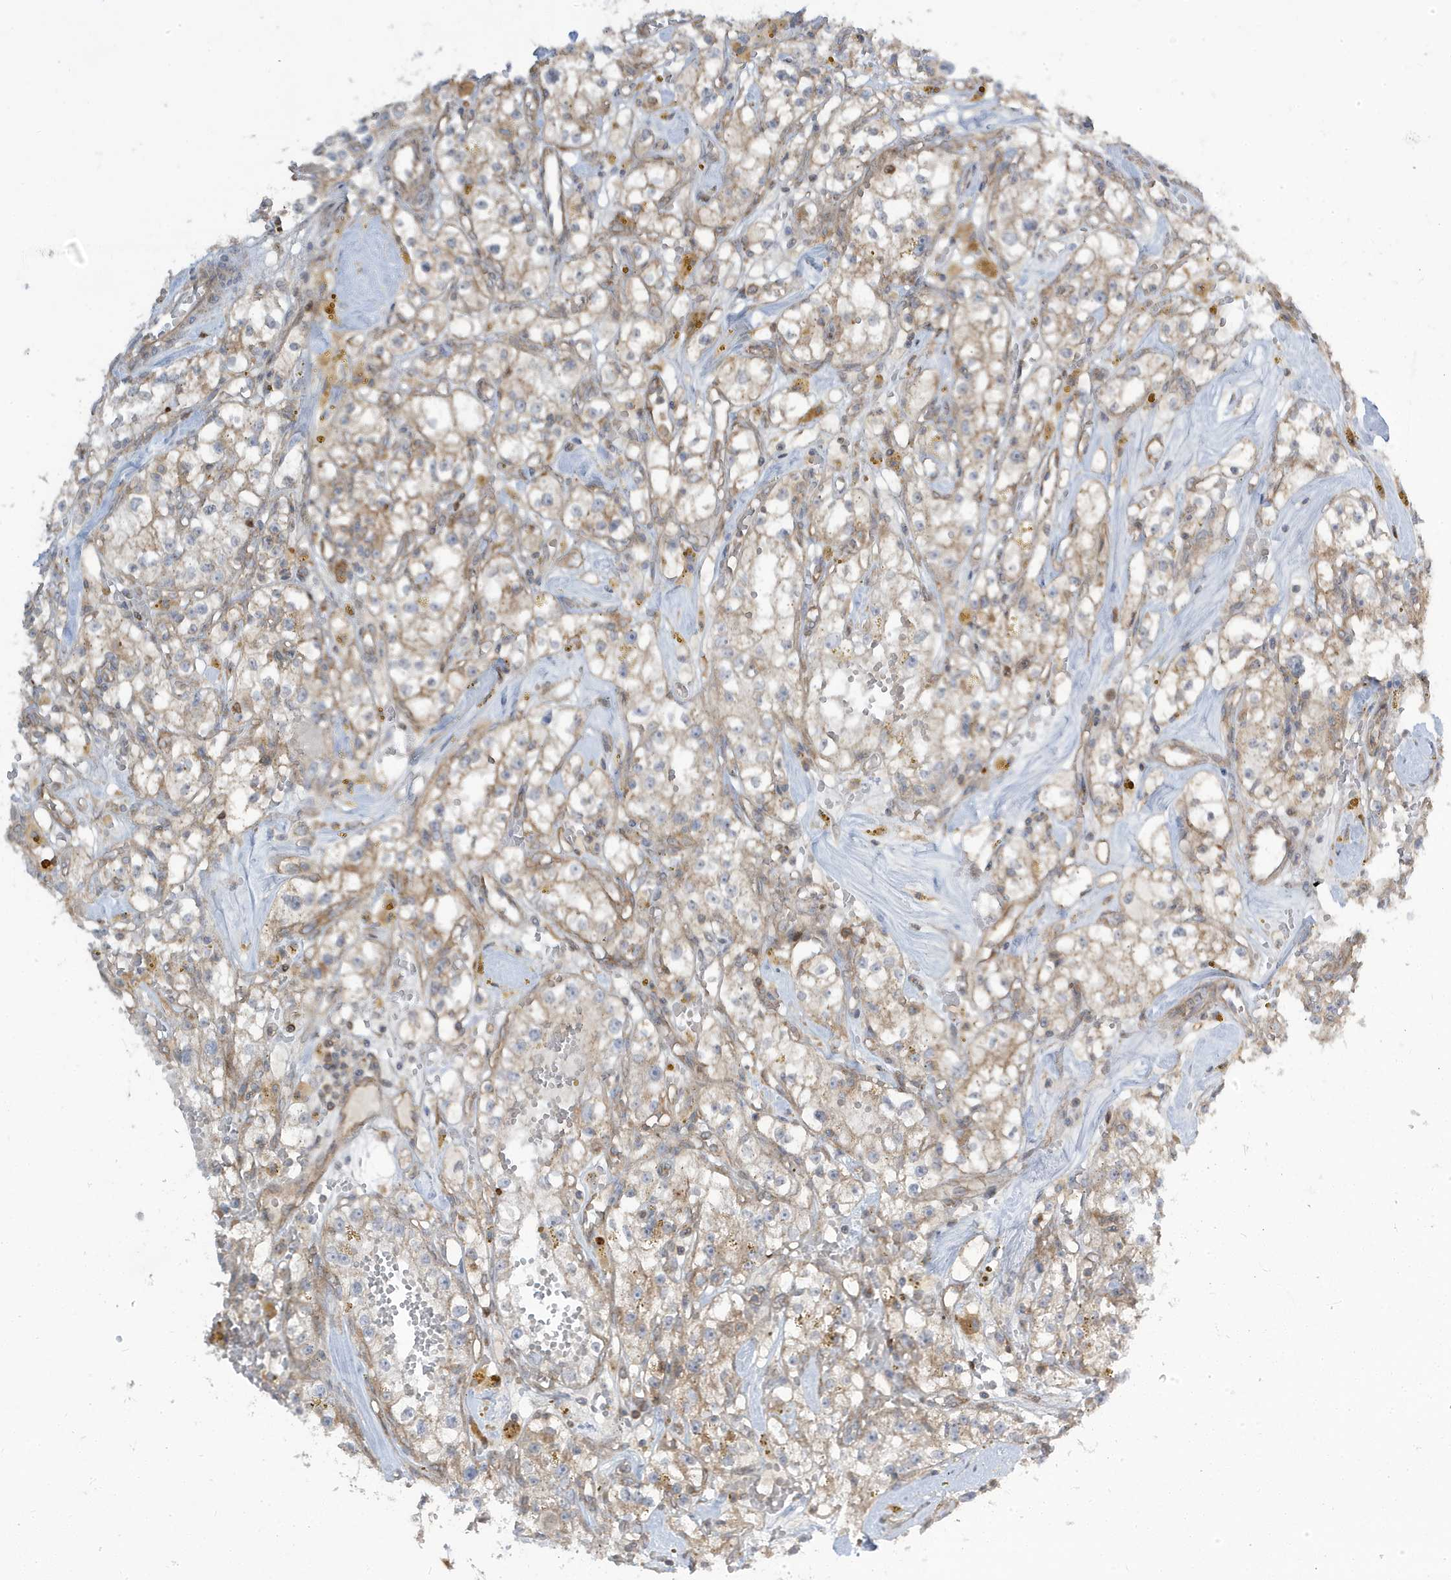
{"staining": {"intensity": "weak", "quantity": "<25%", "location": "cytoplasmic/membranous"}, "tissue": "renal cancer", "cell_type": "Tumor cells", "image_type": "cancer", "snomed": [{"axis": "morphology", "description": "Adenocarcinoma, NOS"}, {"axis": "topography", "description": "Kidney"}], "caption": "This is a photomicrograph of immunohistochemistry staining of renal adenocarcinoma, which shows no positivity in tumor cells.", "gene": "STAM", "patient": {"sex": "male", "age": 56}}